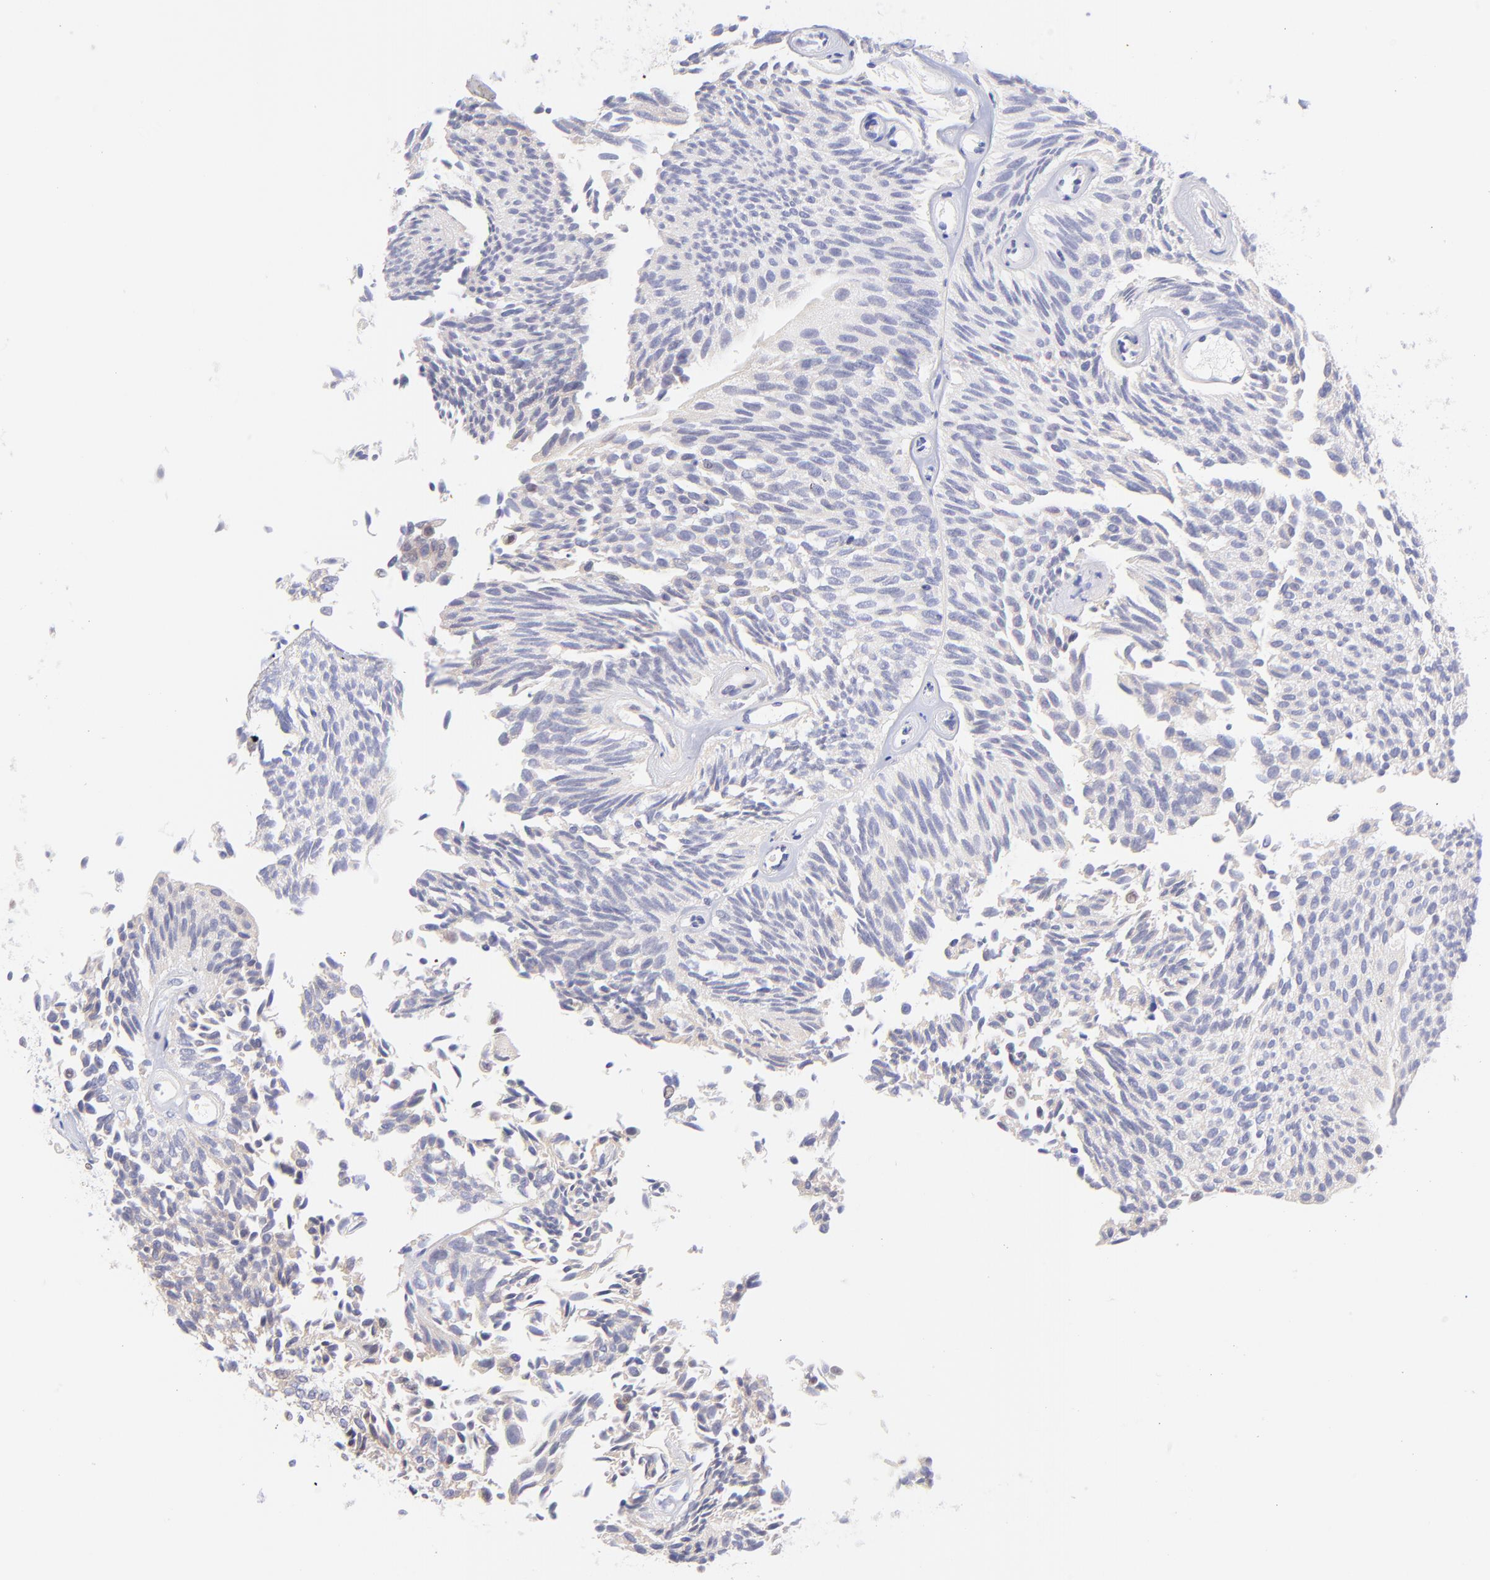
{"staining": {"intensity": "weak", "quantity": "25%-75%", "location": "nuclear"}, "tissue": "urothelial cancer", "cell_type": "Tumor cells", "image_type": "cancer", "snomed": [{"axis": "morphology", "description": "Urothelial carcinoma, Low grade"}, {"axis": "topography", "description": "Urinary bladder"}], "caption": "Immunohistochemistry of human urothelial carcinoma (low-grade) shows low levels of weak nuclear positivity in about 25%-75% of tumor cells. The staining was performed using DAB, with brown indicating positive protein expression. Nuclei are stained blue with hematoxylin.", "gene": "PBDC1", "patient": {"sex": "male", "age": 76}}